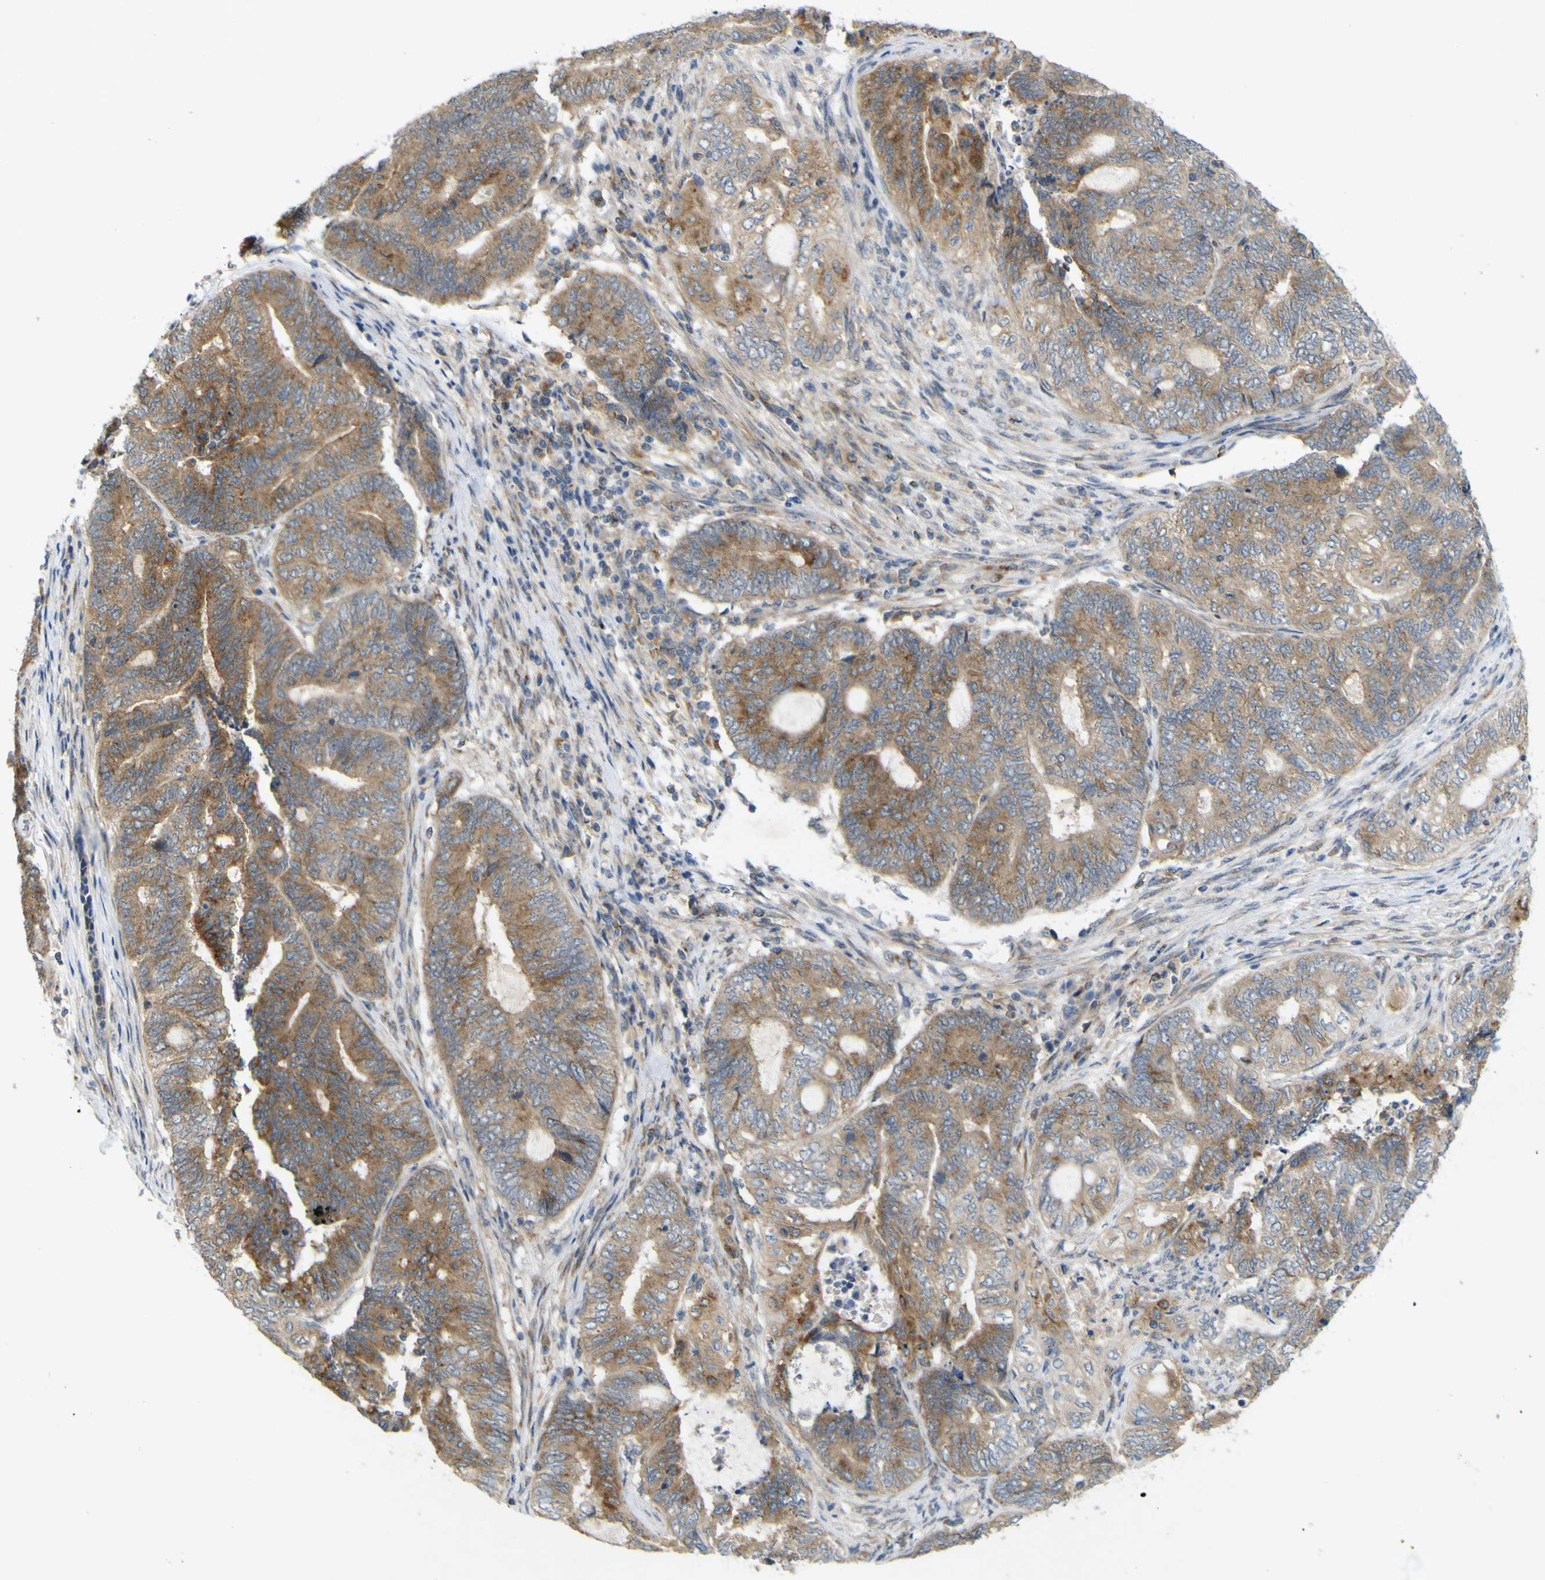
{"staining": {"intensity": "weak", "quantity": ">75%", "location": "cytoplasmic/membranous"}, "tissue": "endometrial cancer", "cell_type": "Tumor cells", "image_type": "cancer", "snomed": [{"axis": "morphology", "description": "Adenocarcinoma, NOS"}, {"axis": "topography", "description": "Uterus"}, {"axis": "topography", "description": "Endometrium"}], "caption": "Endometrial cancer (adenocarcinoma) stained for a protein (brown) shows weak cytoplasmic/membranous positive positivity in about >75% of tumor cells.", "gene": "IGF2R", "patient": {"sex": "female", "age": 70}}